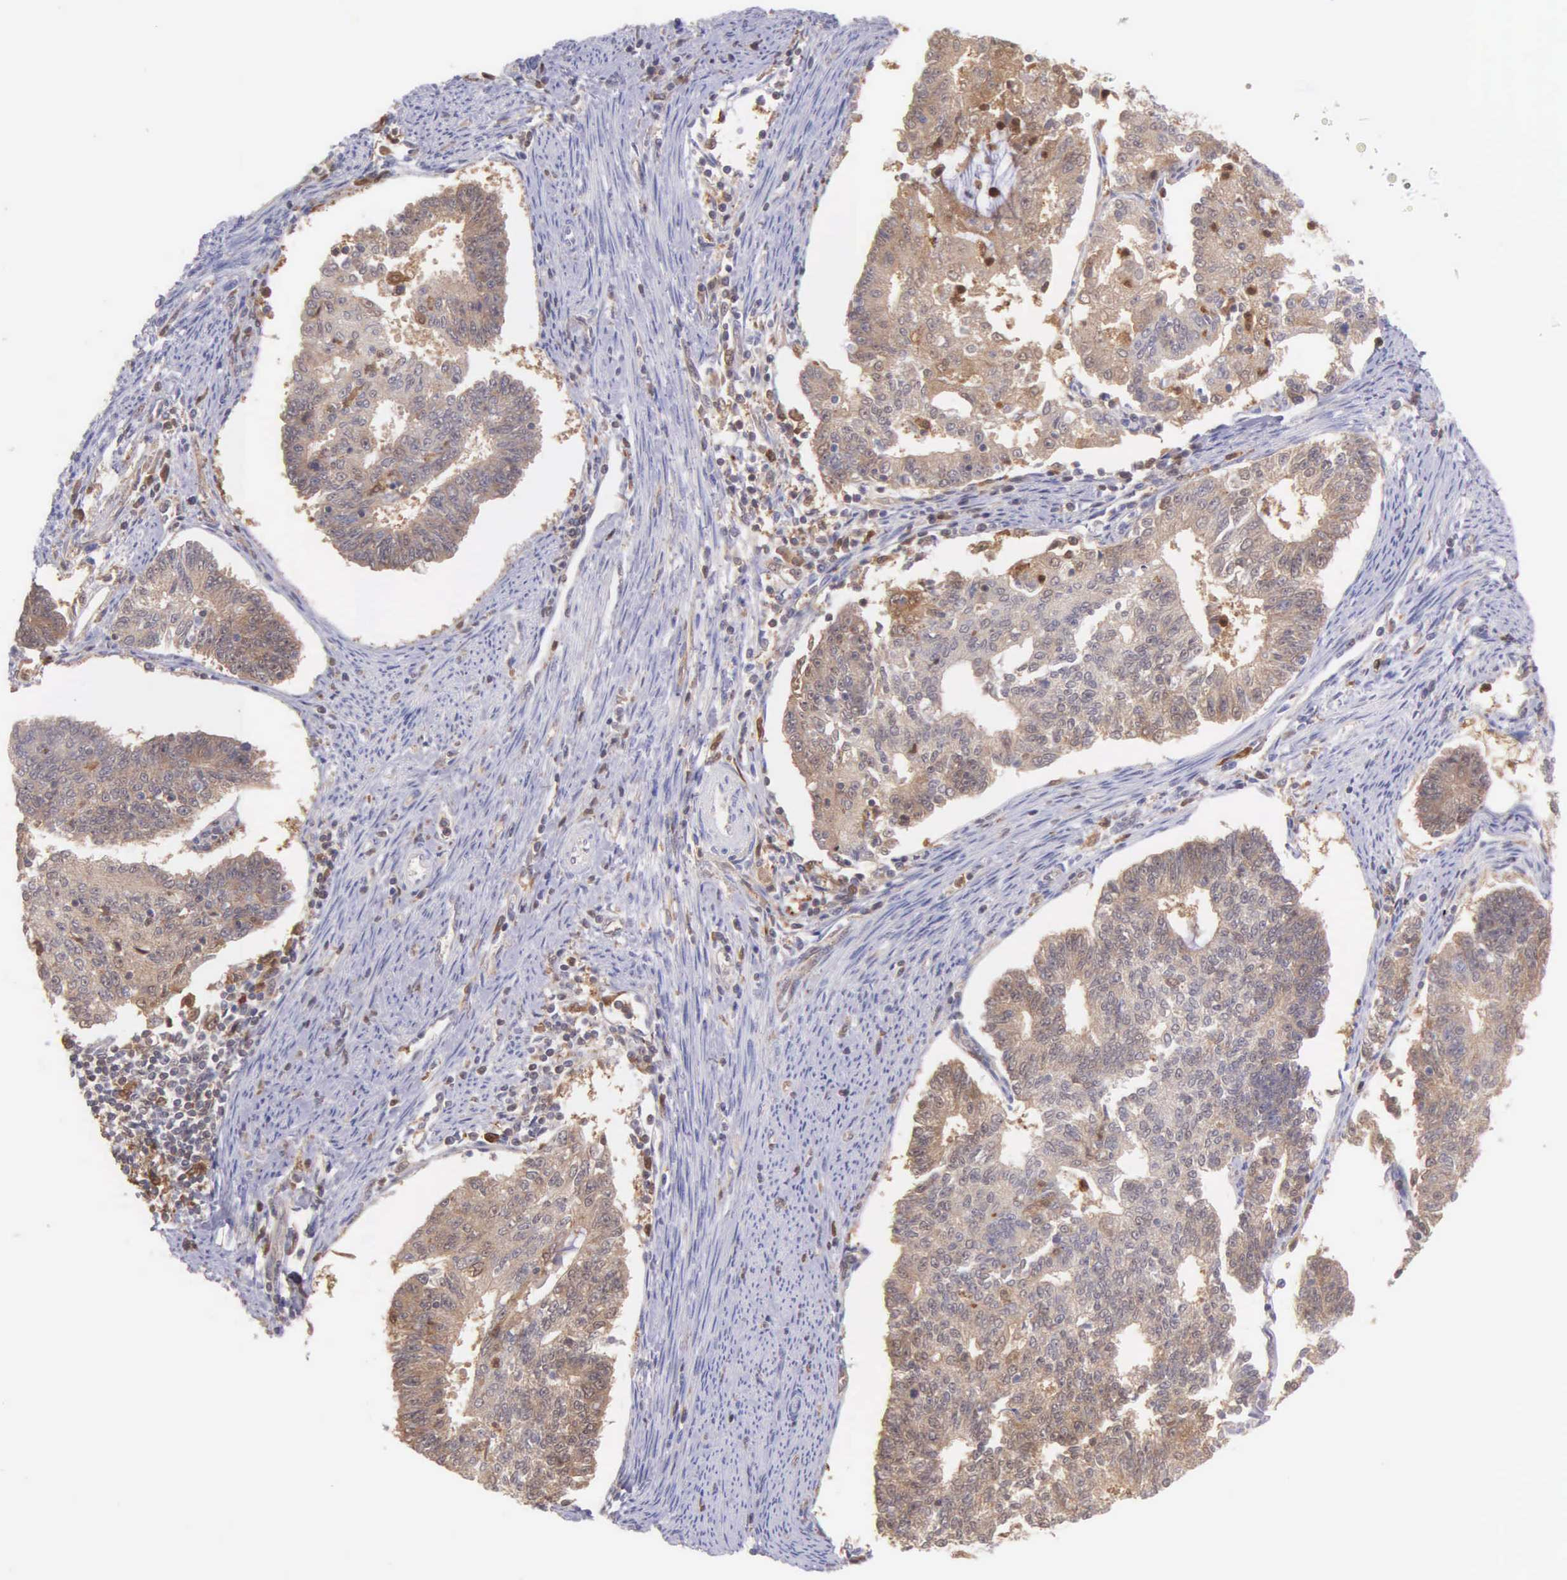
{"staining": {"intensity": "moderate", "quantity": ">75%", "location": "cytoplasmic/membranous"}, "tissue": "endometrial cancer", "cell_type": "Tumor cells", "image_type": "cancer", "snomed": [{"axis": "morphology", "description": "Adenocarcinoma, NOS"}, {"axis": "topography", "description": "Endometrium"}], "caption": "About >75% of tumor cells in human endometrial cancer (adenocarcinoma) demonstrate moderate cytoplasmic/membranous protein expression as visualized by brown immunohistochemical staining.", "gene": "BID", "patient": {"sex": "female", "age": 56}}